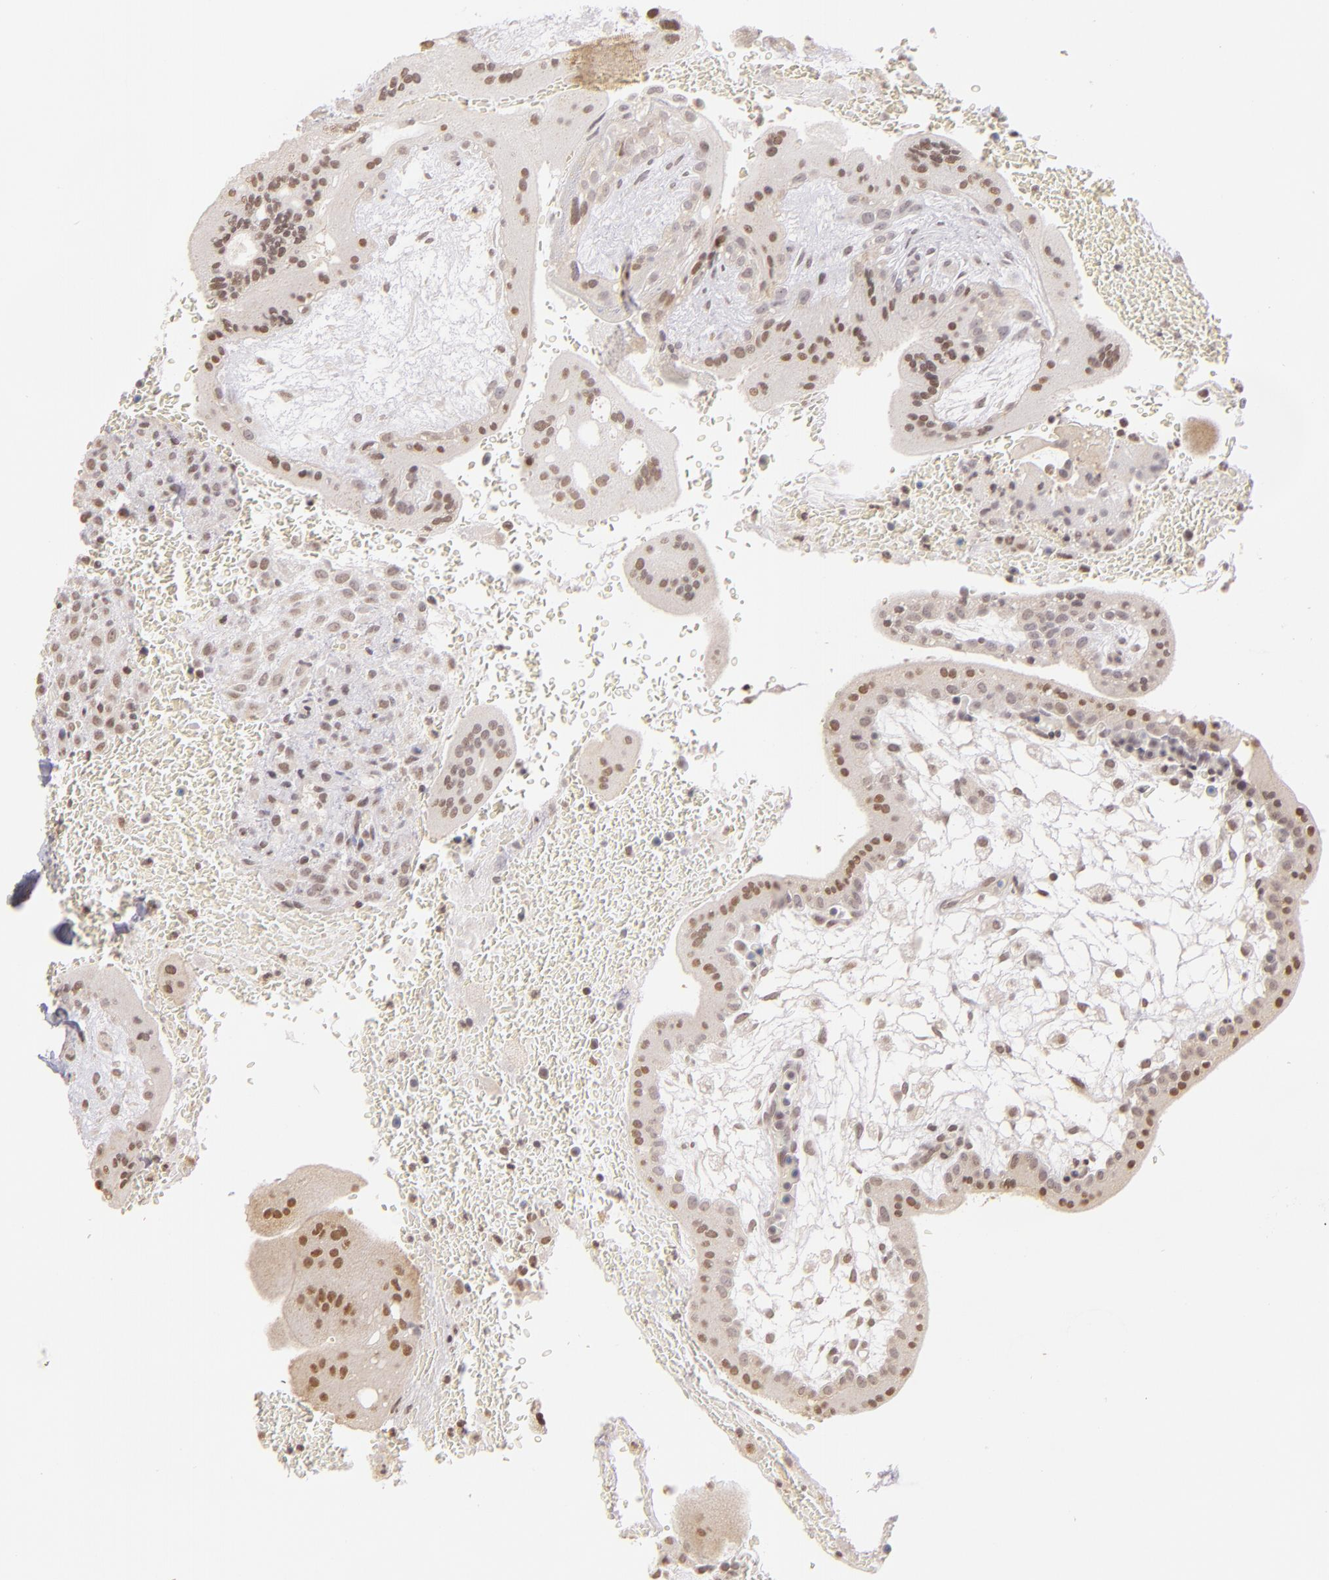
{"staining": {"intensity": "weak", "quantity": "25%-75%", "location": "nuclear"}, "tissue": "placenta", "cell_type": "Trophoblastic cells", "image_type": "normal", "snomed": [{"axis": "morphology", "description": "Normal tissue, NOS"}, {"axis": "topography", "description": "Placenta"}], "caption": "Trophoblastic cells exhibit low levels of weak nuclear staining in approximately 25%-75% of cells in unremarkable placenta. (DAB = brown stain, brightfield microscopy at high magnification).", "gene": "RARB", "patient": {"sex": "female", "age": 35}}